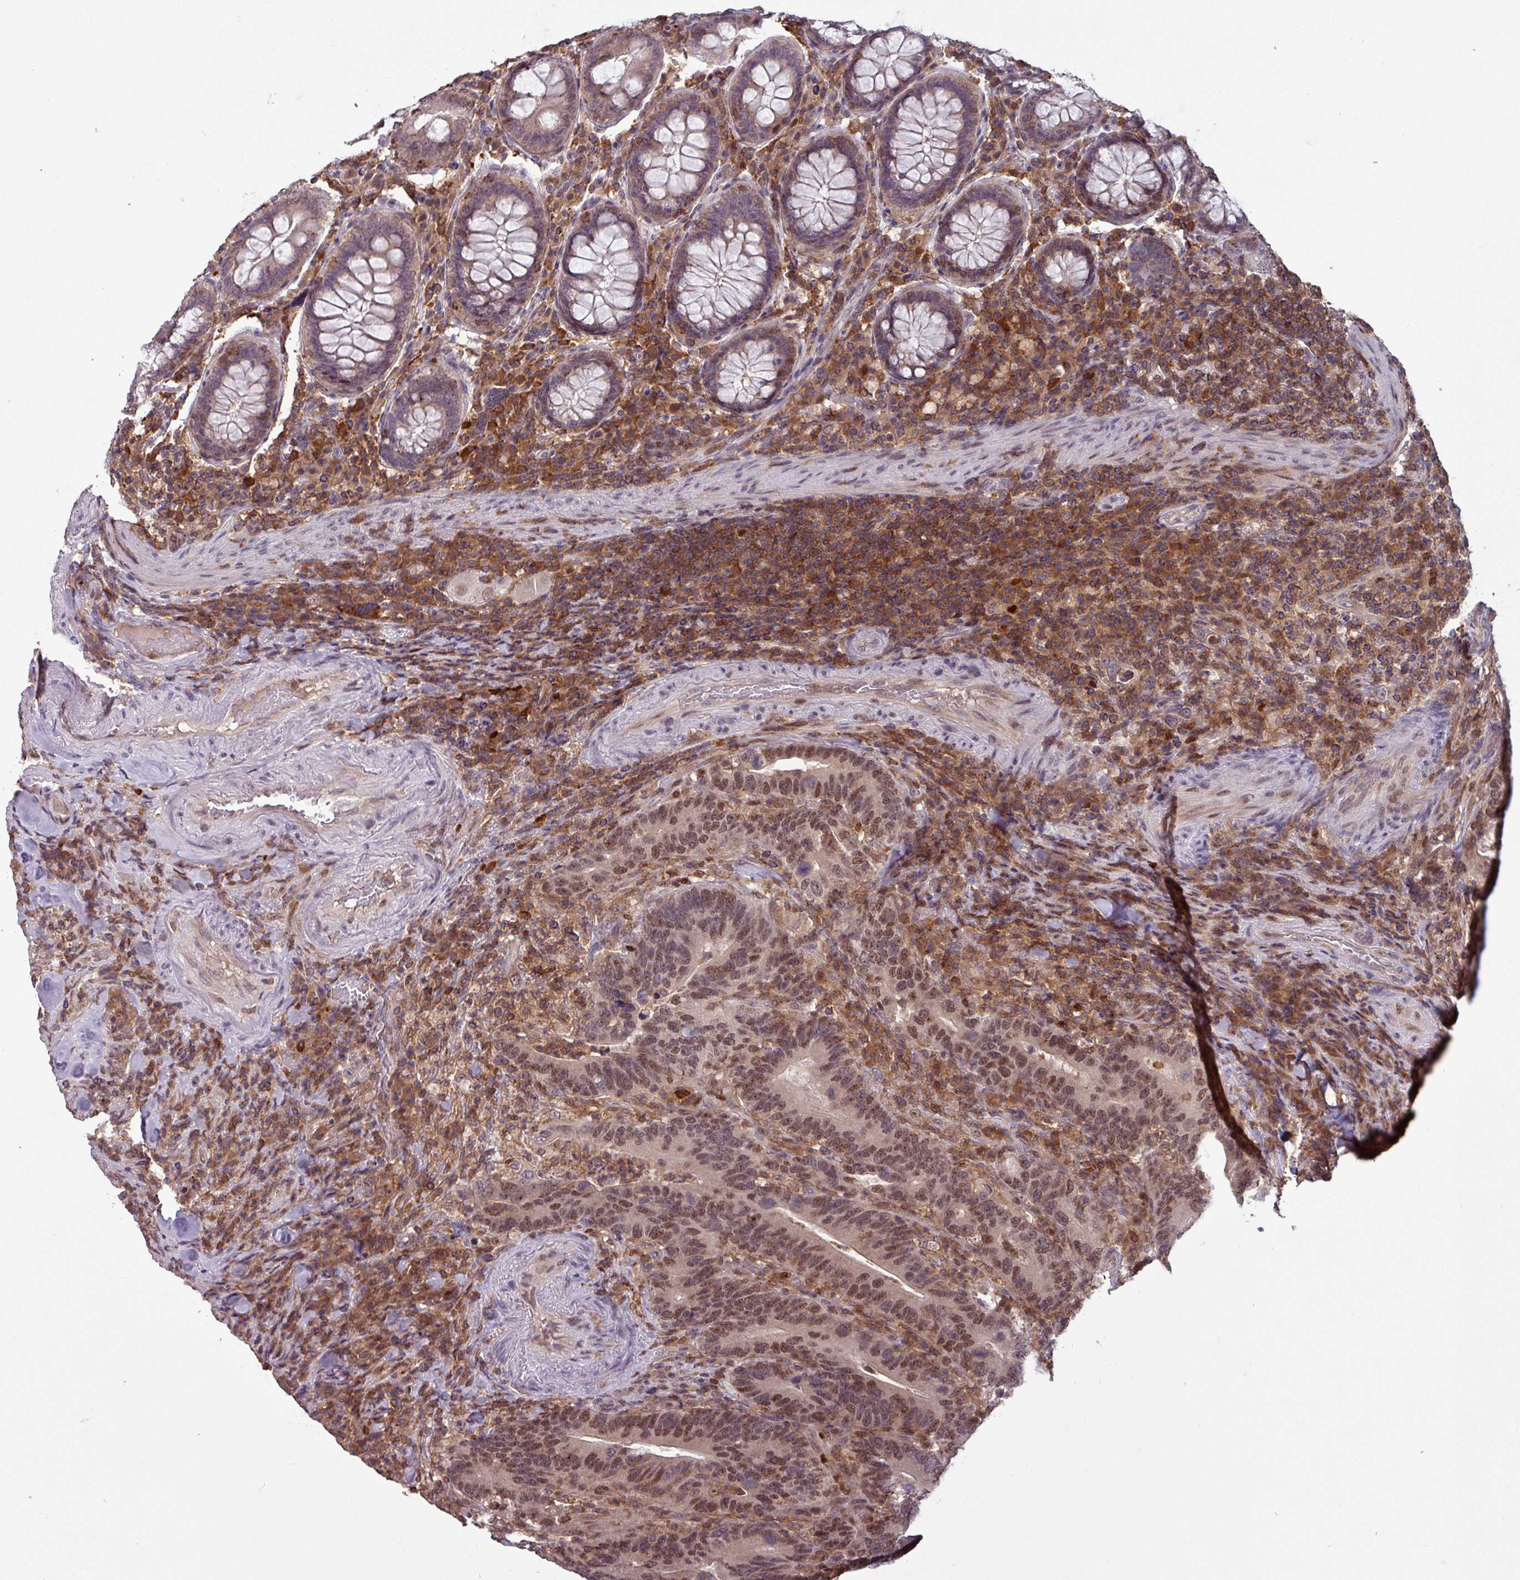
{"staining": {"intensity": "moderate", "quantity": ">75%", "location": "nuclear"}, "tissue": "colorectal cancer", "cell_type": "Tumor cells", "image_type": "cancer", "snomed": [{"axis": "morphology", "description": "Adenocarcinoma, NOS"}, {"axis": "topography", "description": "Colon"}], "caption": "Protein staining displays moderate nuclear positivity in approximately >75% of tumor cells in colorectal cancer.", "gene": "PRRX1", "patient": {"sex": "female", "age": 66}}